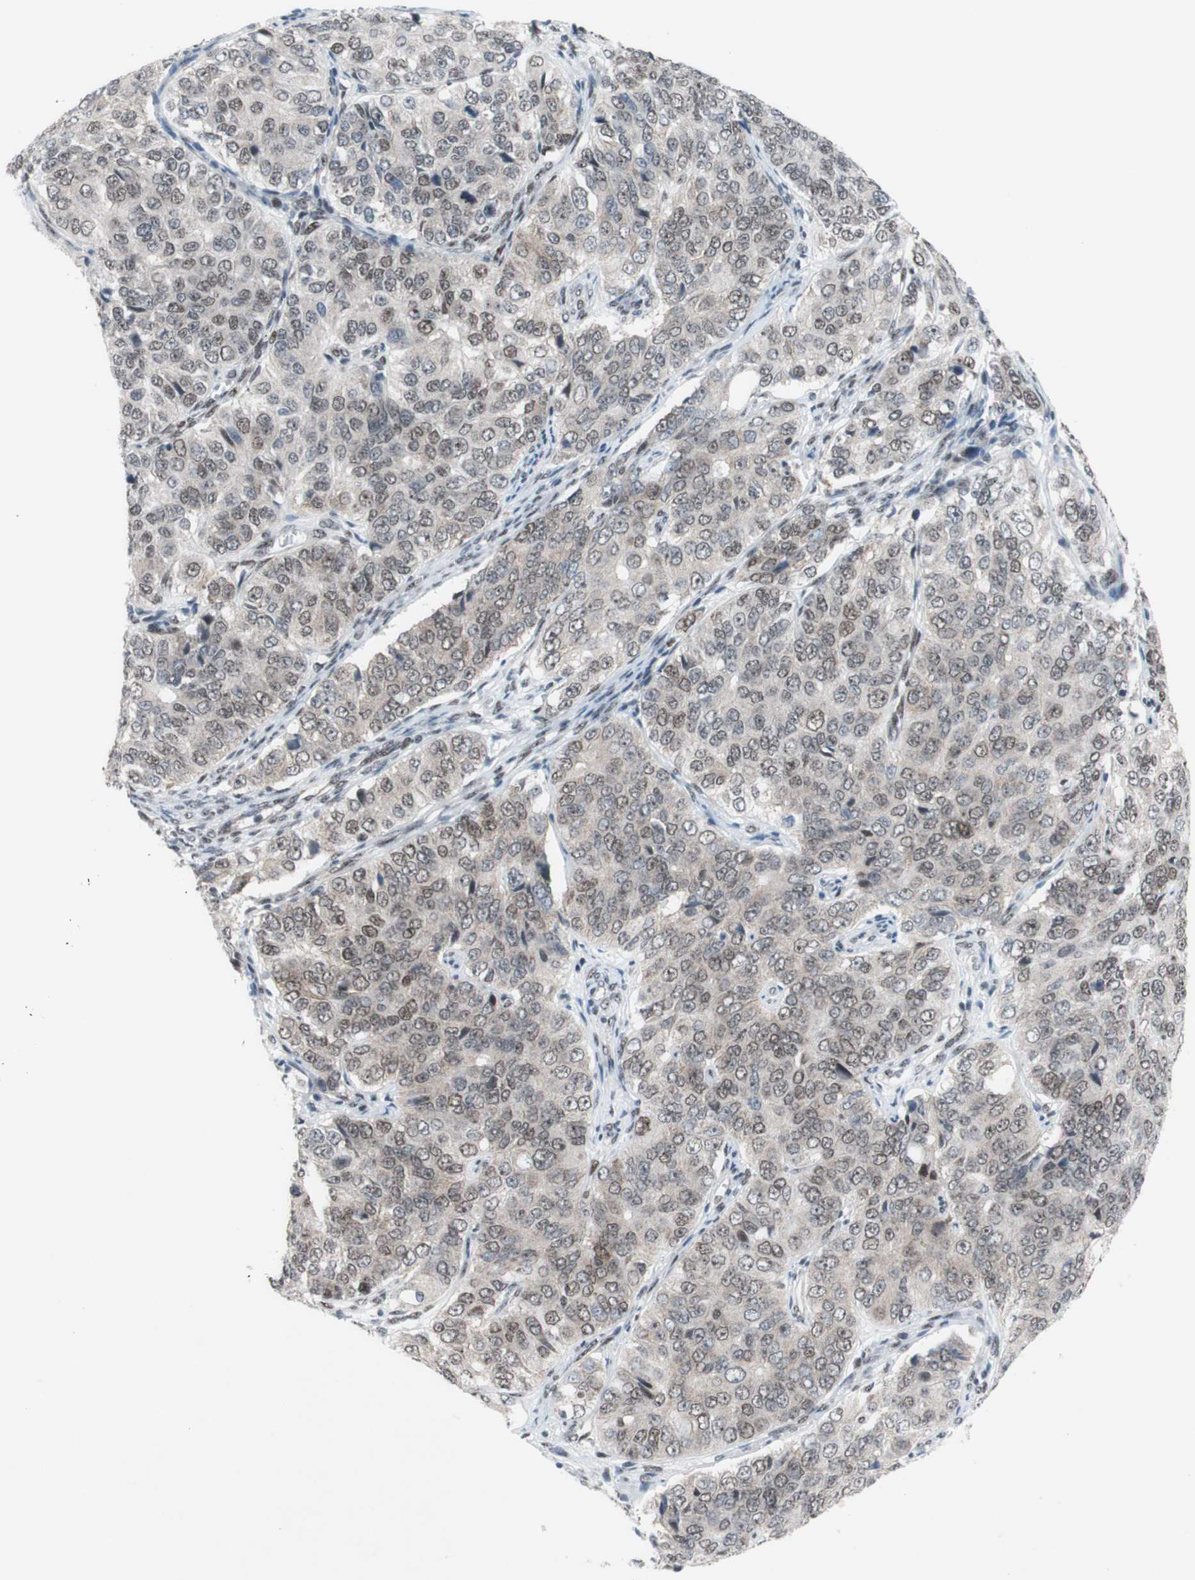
{"staining": {"intensity": "weak", "quantity": ">75%", "location": "nuclear"}, "tissue": "ovarian cancer", "cell_type": "Tumor cells", "image_type": "cancer", "snomed": [{"axis": "morphology", "description": "Carcinoma, endometroid"}, {"axis": "topography", "description": "Ovary"}], "caption": "Tumor cells display low levels of weak nuclear staining in about >75% of cells in ovarian cancer.", "gene": "POLR1A", "patient": {"sex": "female", "age": 51}}